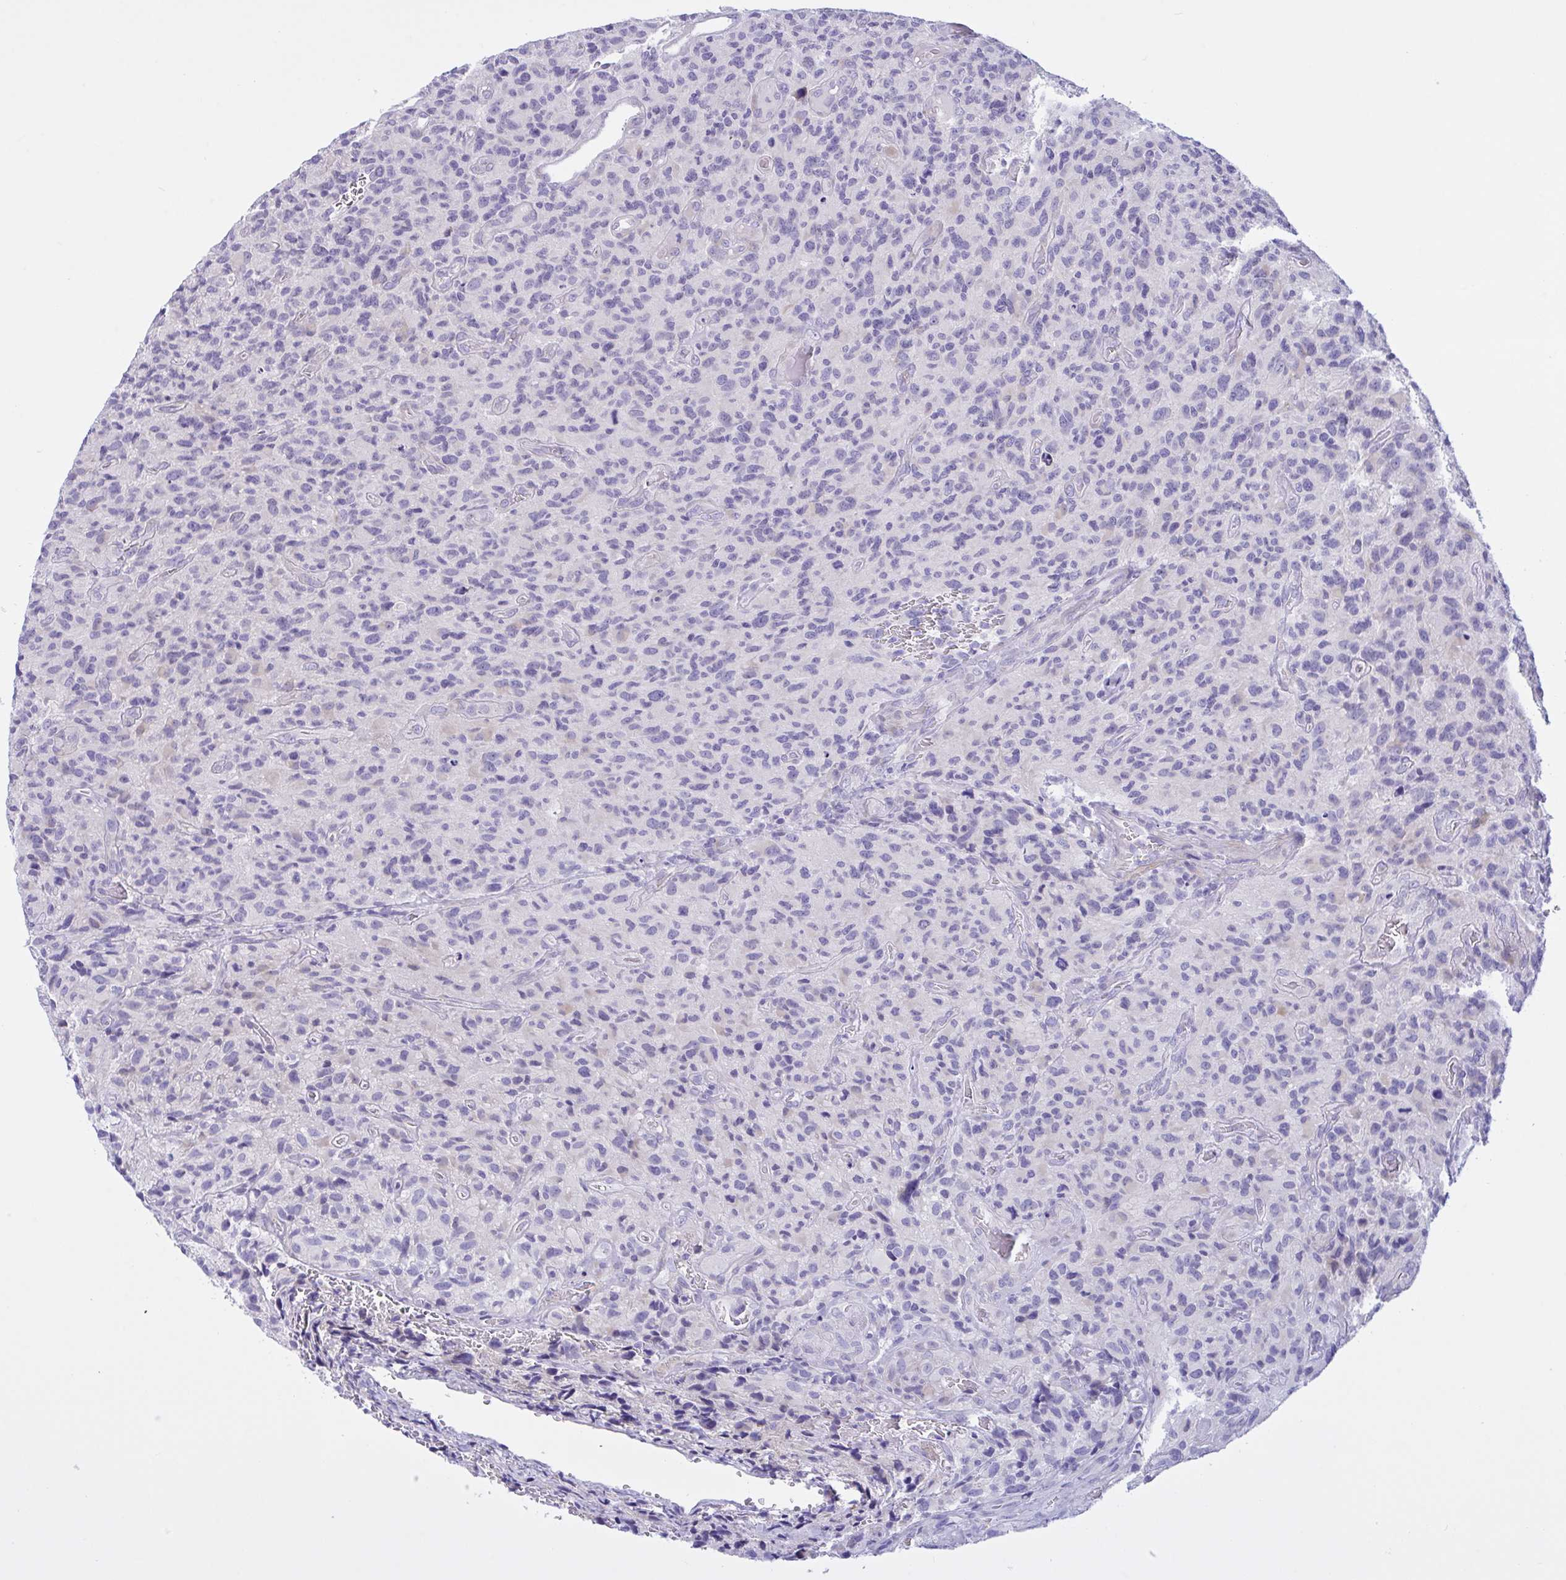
{"staining": {"intensity": "negative", "quantity": "none", "location": "none"}, "tissue": "glioma", "cell_type": "Tumor cells", "image_type": "cancer", "snomed": [{"axis": "morphology", "description": "Glioma, malignant, High grade"}, {"axis": "topography", "description": "Brain"}], "caption": "The immunohistochemistry image has no significant staining in tumor cells of malignant glioma (high-grade) tissue.", "gene": "FAM86B1", "patient": {"sex": "male", "age": 76}}